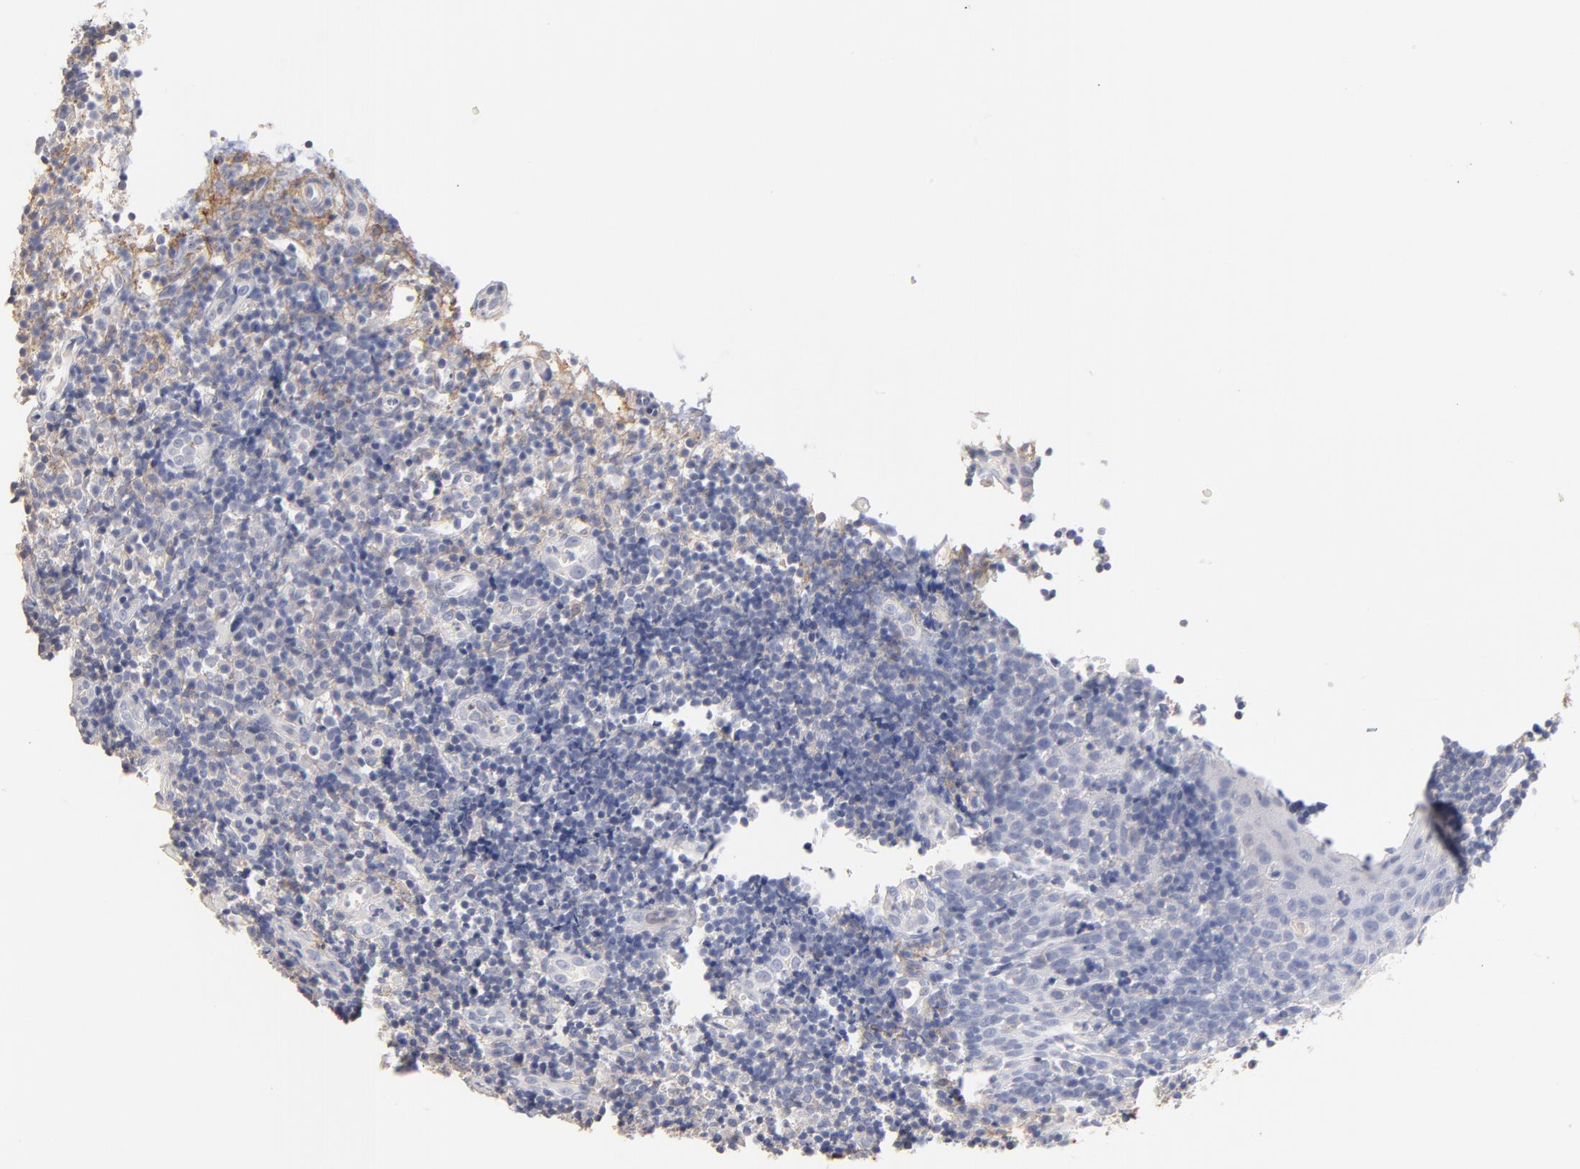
{"staining": {"intensity": "negative", "quantity": "none", "location": "none"}, "tissue": "tonsil", "cell_type": "Germinal center cells", "image_type": "normal", "snomed": [{"axis": "morphology", "description": "Normal tissue, NOS"}, {"axis": "topography", "description": "Tonsil"}], "caption": "Immunohistochemistry (IHC) photomicrograph of benign tonsil: tonsil stained with DAB (3,3'-diaminobenzidine) exhibits no significant protein expression in germinal center cells.", "gene": "ITGA8", "patient": {"sex": "female", "age": 40}}